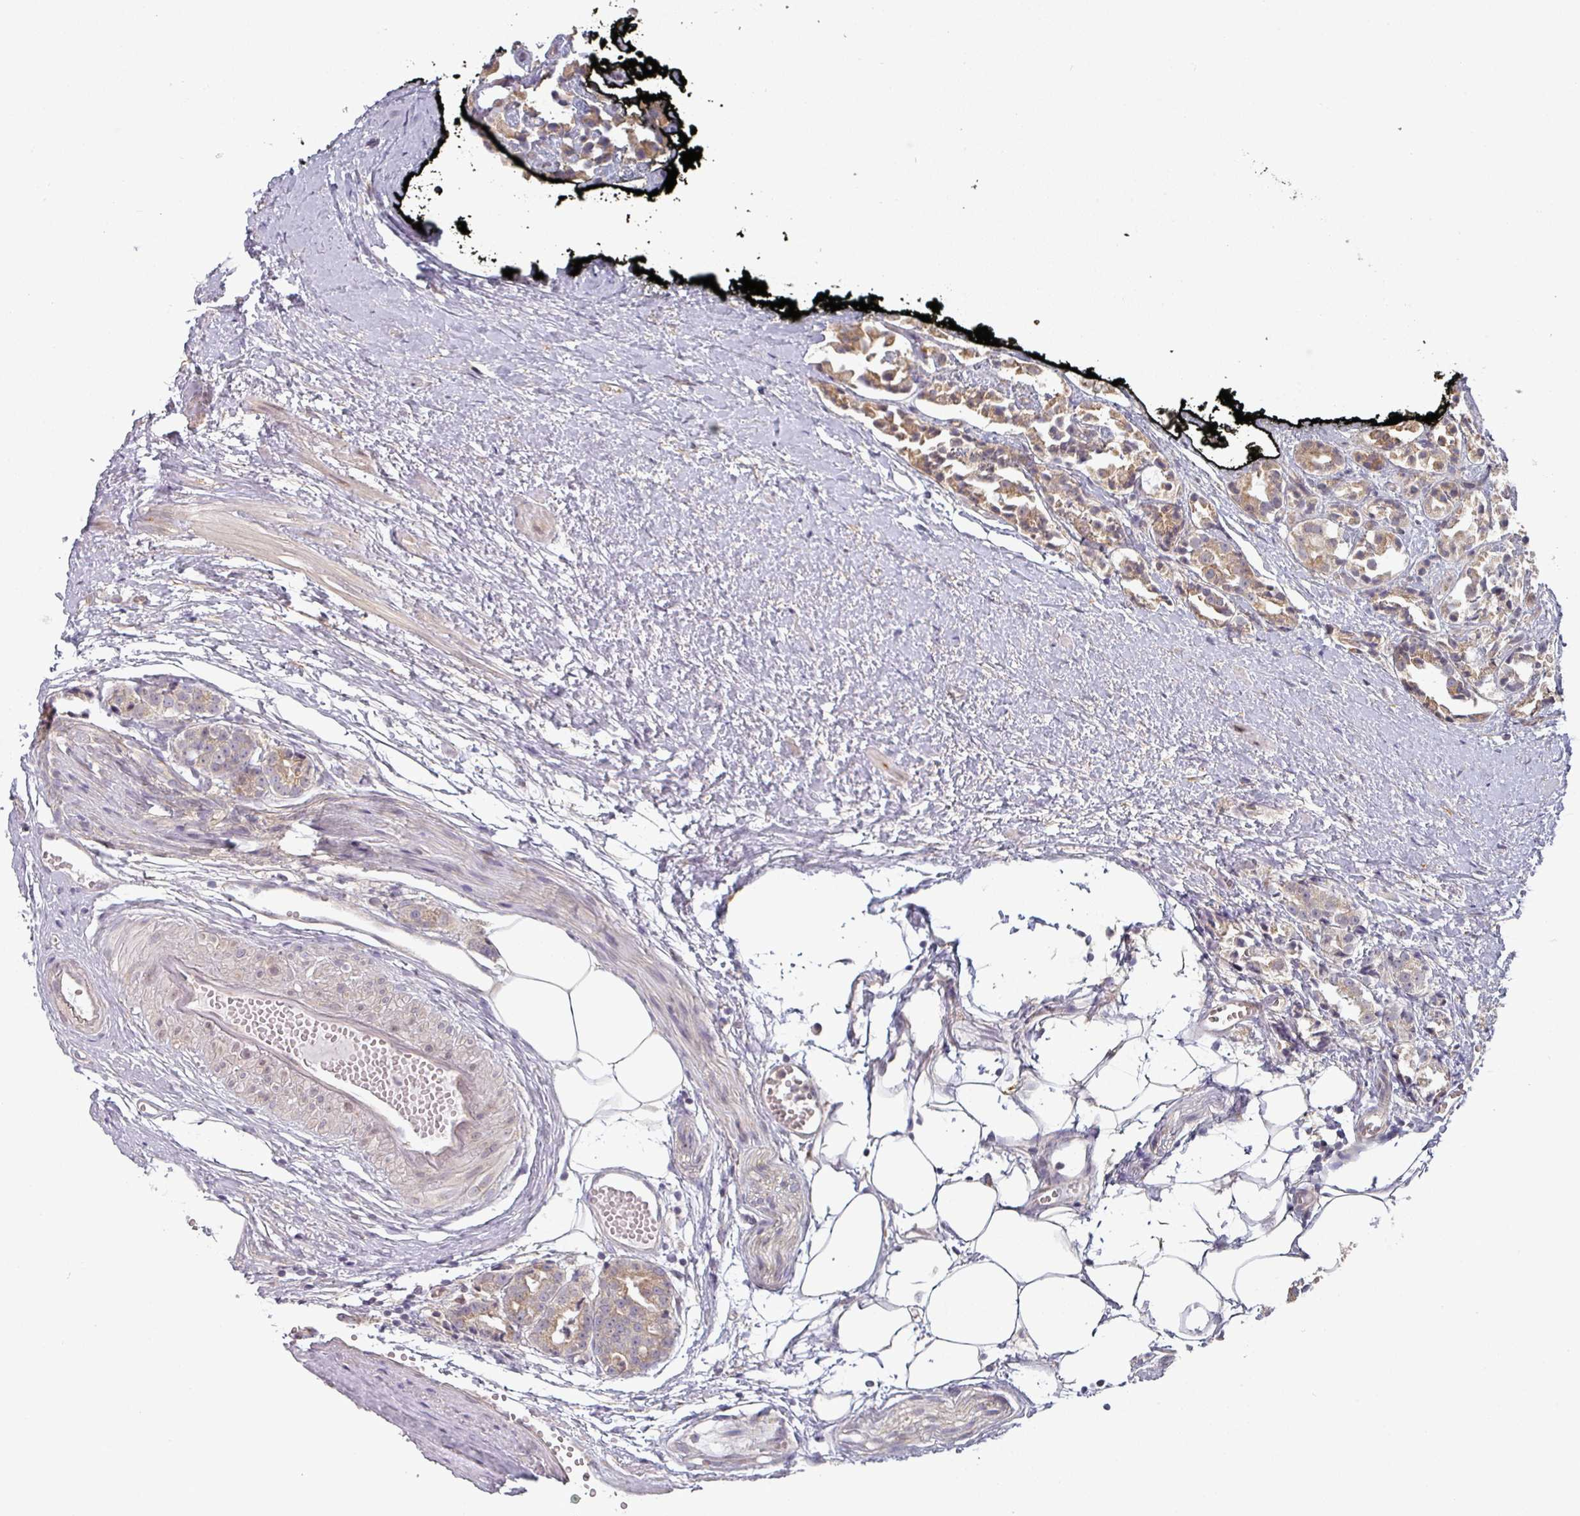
{"staining": {"intensity": "moderate", "quantity": "<25%", "location": "cytoplasmic/membranous"}, "tissue": "prostate cancer", "cell_type": "Tumor cells", "image_type": "cancer", "snomed": [{"axis": "morphology", "description": "Adenocarcinoma, High grade"}, {"axis": "topography", "description": "Prostate"}], "caption": "DAB (3,3'-diaminobenzidine) immunohistochemical staining of prostate cancer demonstrates moderate cytoplasmic/membranous protein expression in about <25% of tumor cells. Nuclei are stained in blue.", "gene": "TAPT1", "patient": {"sex": "male", "age": 71}}